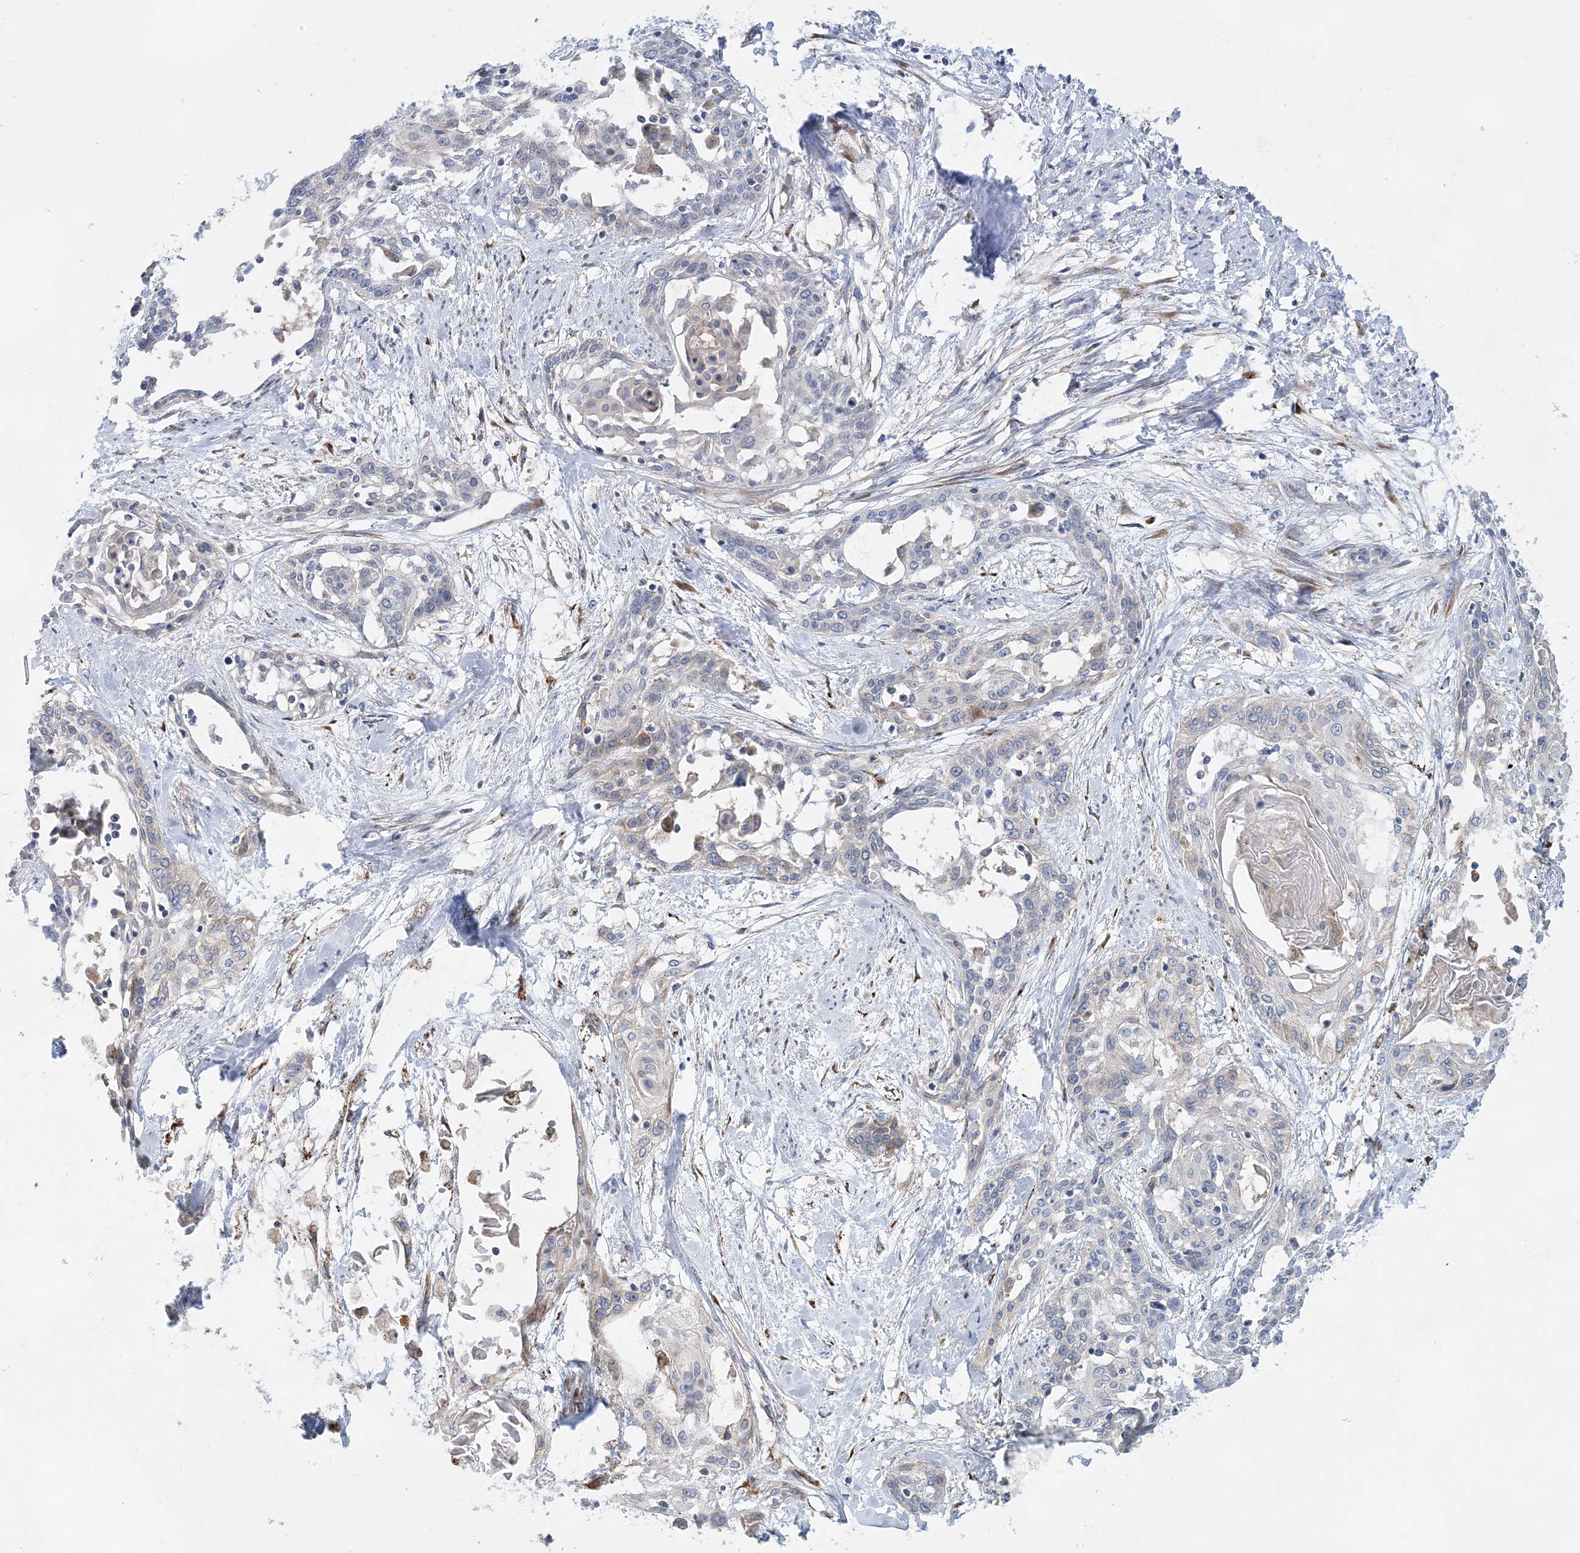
{"staining": {"intensity": "negative", "quantity": "none", "location": "none"}, "tissue": "cervical cancer", "cell_type": "Tumor cells", "image_type": "cancer", "snomed": [{"axis": "morphology", "description": "Squamous cell carcinoma, NOS"}, {"axis": "topography", "description": "Cervix"}], "caption": "A micrograph of human squamous cell carcinoma (cervical) is negative for staining in tumor cells. Nuclei are stained in blue.", "gene": "TRAPPC13", "patient": {"sex": "female", "age": 57}}